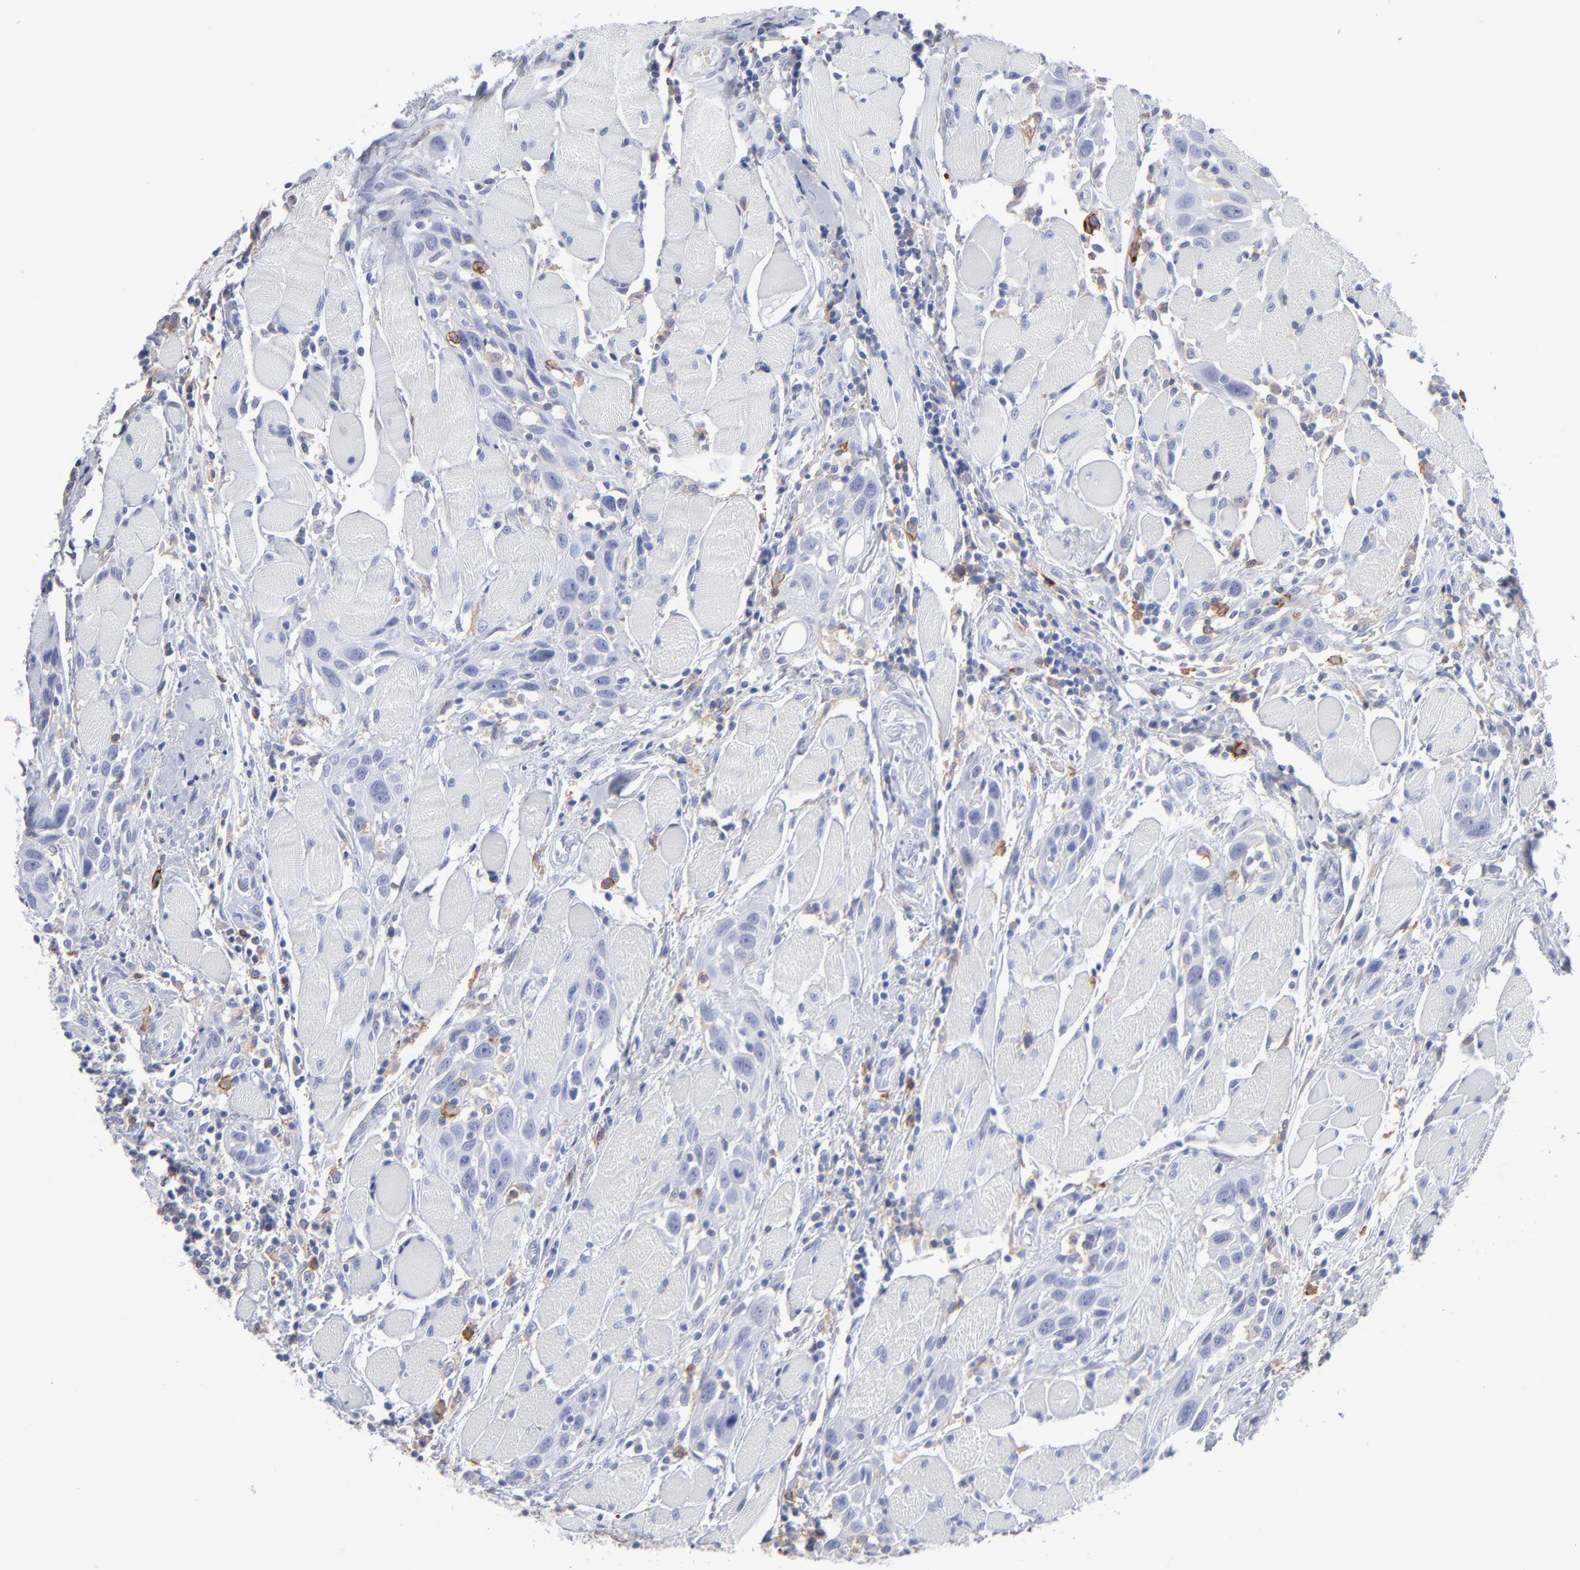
{"staining": {"intensity": "negative", "quantity": "none", "location": "none"}, "tissue": "head and neck cancer", "cell_type": "Tumor cells", "image_type": "cancer", "snomed": [{"axis": "morphology", "description": "Squamous cell carcinoma, NOS"}, {"axis": "topography", "description": "Oral tissue"}, {"axis": "topography", "description": "Head-Neck"}], "caption": "A high-resolution micrograph shows IHC staining of head and neck squamous cell carcinoma, which shows no significant positivity in tumor cells. (DAB (3,3'-diaminobenzidine) IHC with hematoxylin counter stain).", "gene": "LAT2", "patient": {"sex": "female", "age": 50}}